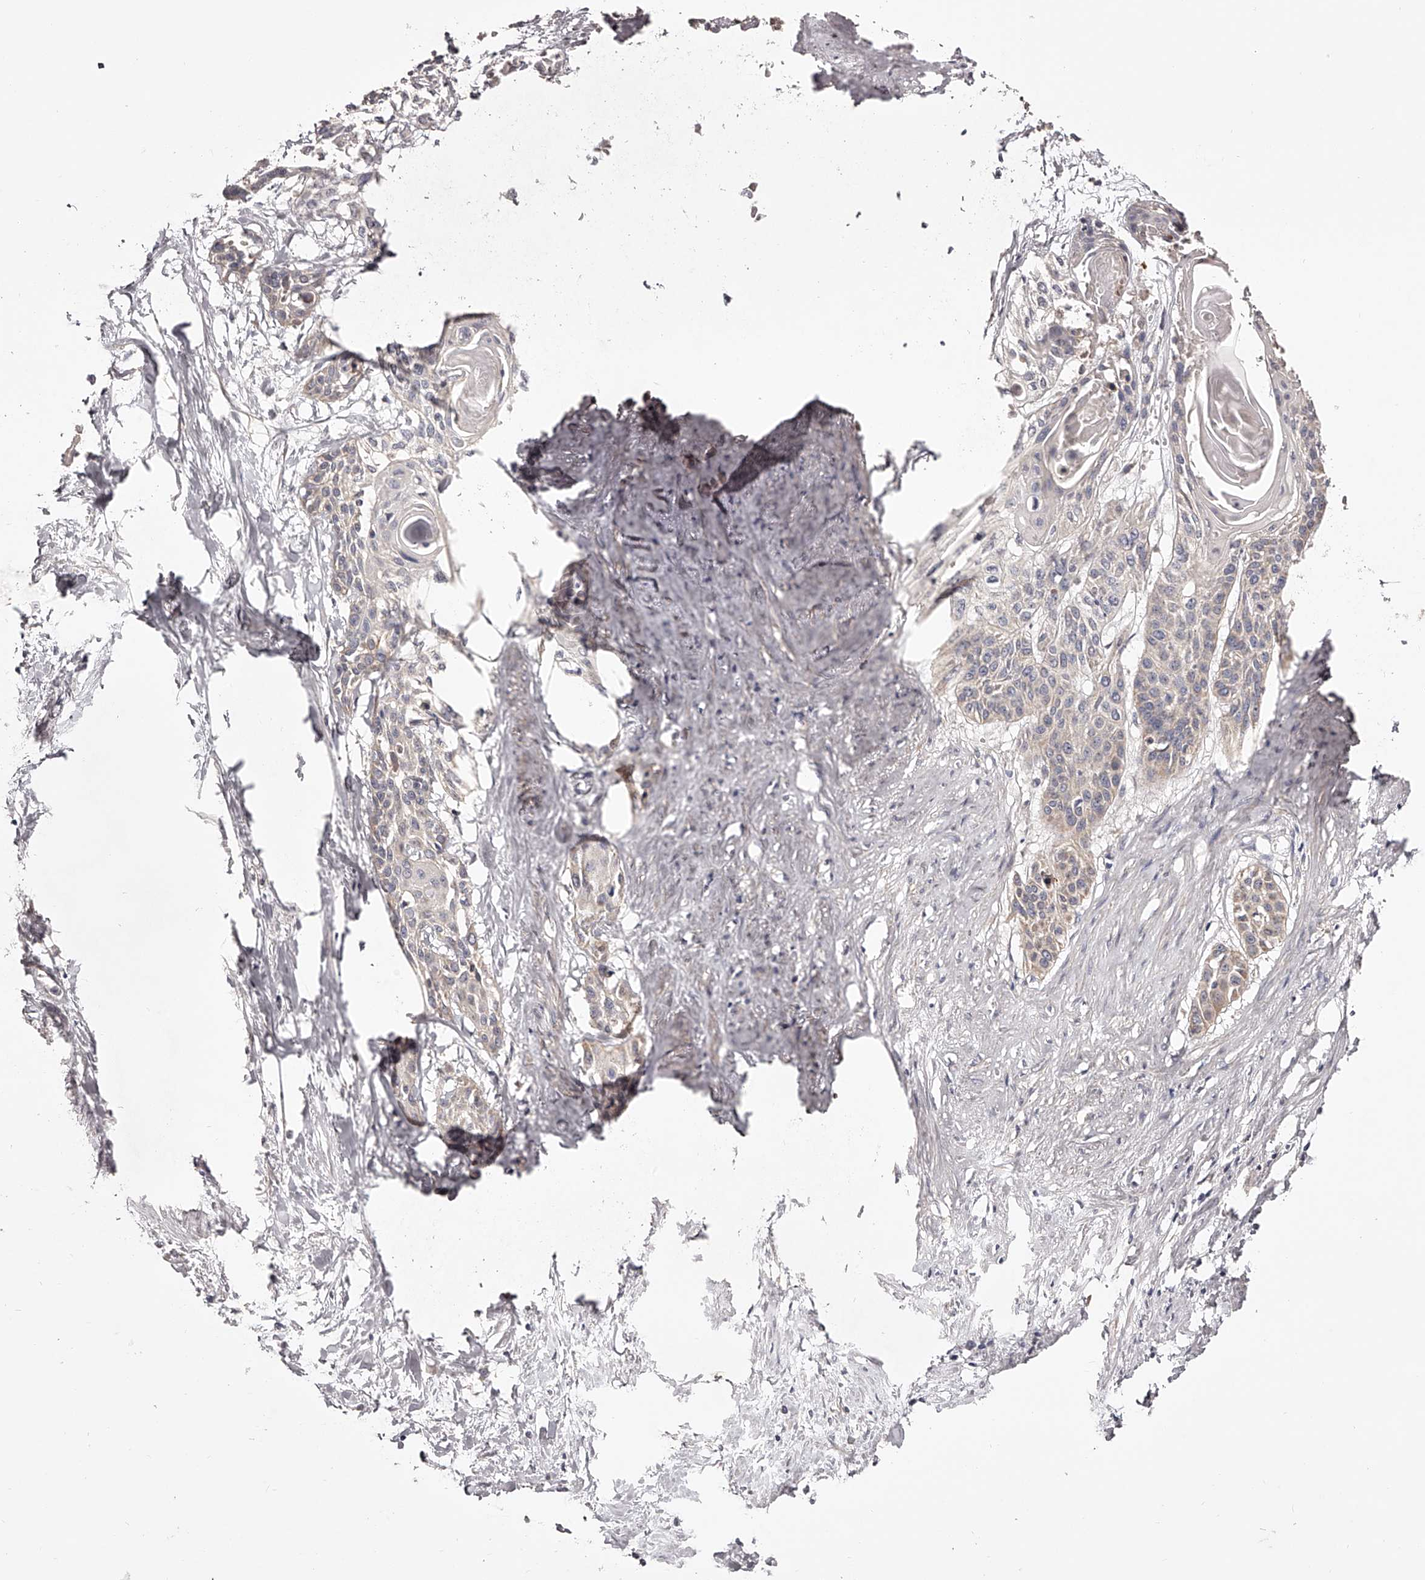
{"staining": {"intensity": "weak", "quantity": "<25%", "location": "cytoplasmic/membranous"}, "tissue": "cervical cancer", "cell_type": "Tumor cells", "image_type": "cancer", "snomed": [{"axis": "morphology", "description": "Squamous cell carcinoma, NOS"}, {"axis": "topography", "description": "Cervix"}], "caption": "DAB (3,3'-diaminobenzidine) immunohistochemical staining of human cervical squamous cell carcinoma displays no significant staining in tumor cells.", "gene": "ODF2L", "patient": {"sex": "female", "age": 57}}